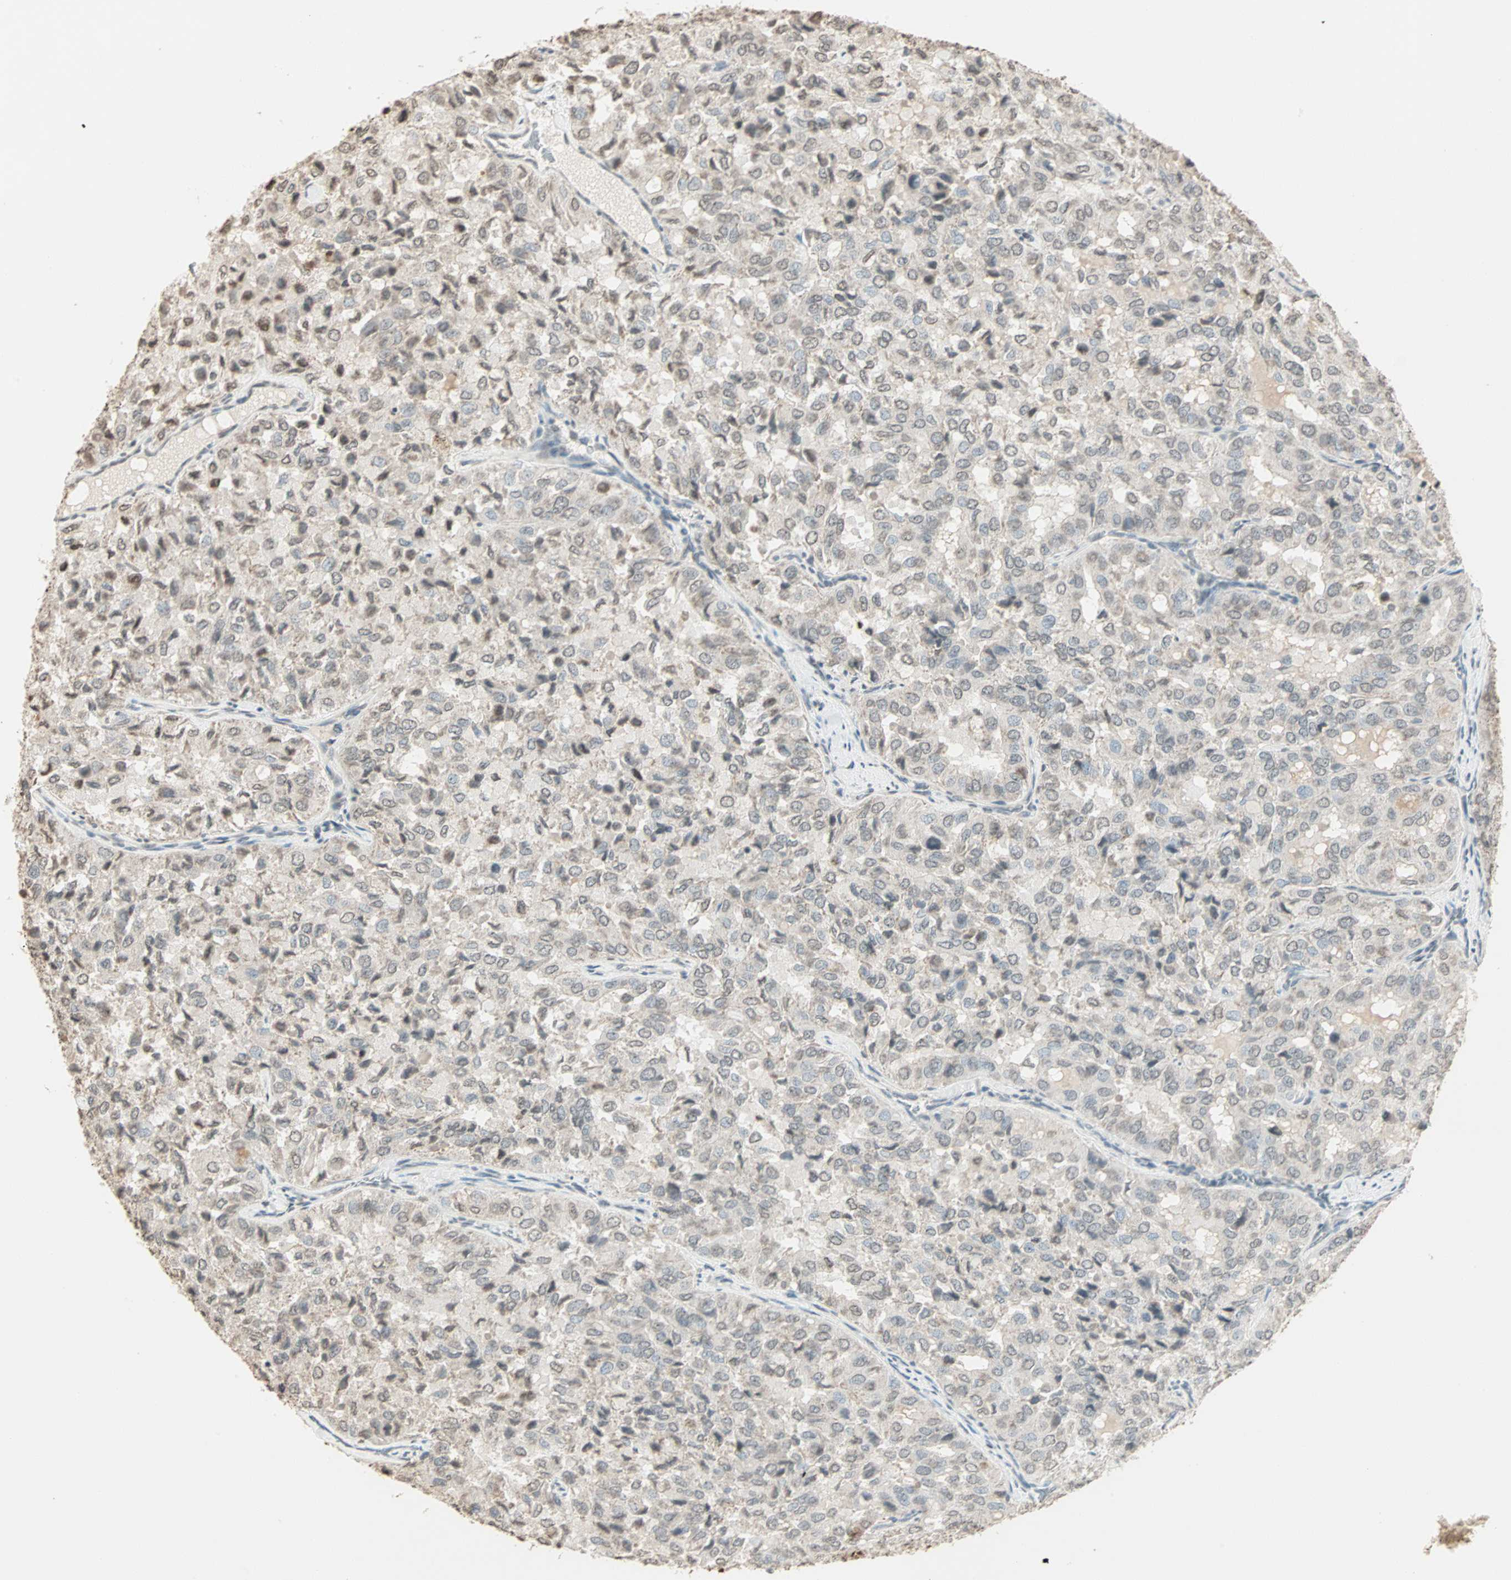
{"staining": {"intensity": "weak", "quantity": "25%-75%", "location": "cytoplasmic/membranous,nuclear"}, "tissue": "thyroid cancer", "cell_type": "Tumor cells", "image_type": "cancer", "snomed": [{"axis": "morphology", "description": "Follicular adenoma carcinoma, NOS"}, {"axis": "topography", "description": "Thyroid gland"}], "caption": "This image demonstrates IHC staining of follicular adenoma carcinoma (thyroid), with low weak cytoplasmic/membranous and nuclear expression in approximately 25%-75% of tumor cells.", "gene": "PRELID1", "patient": {"sex": "male", "age": 75}}